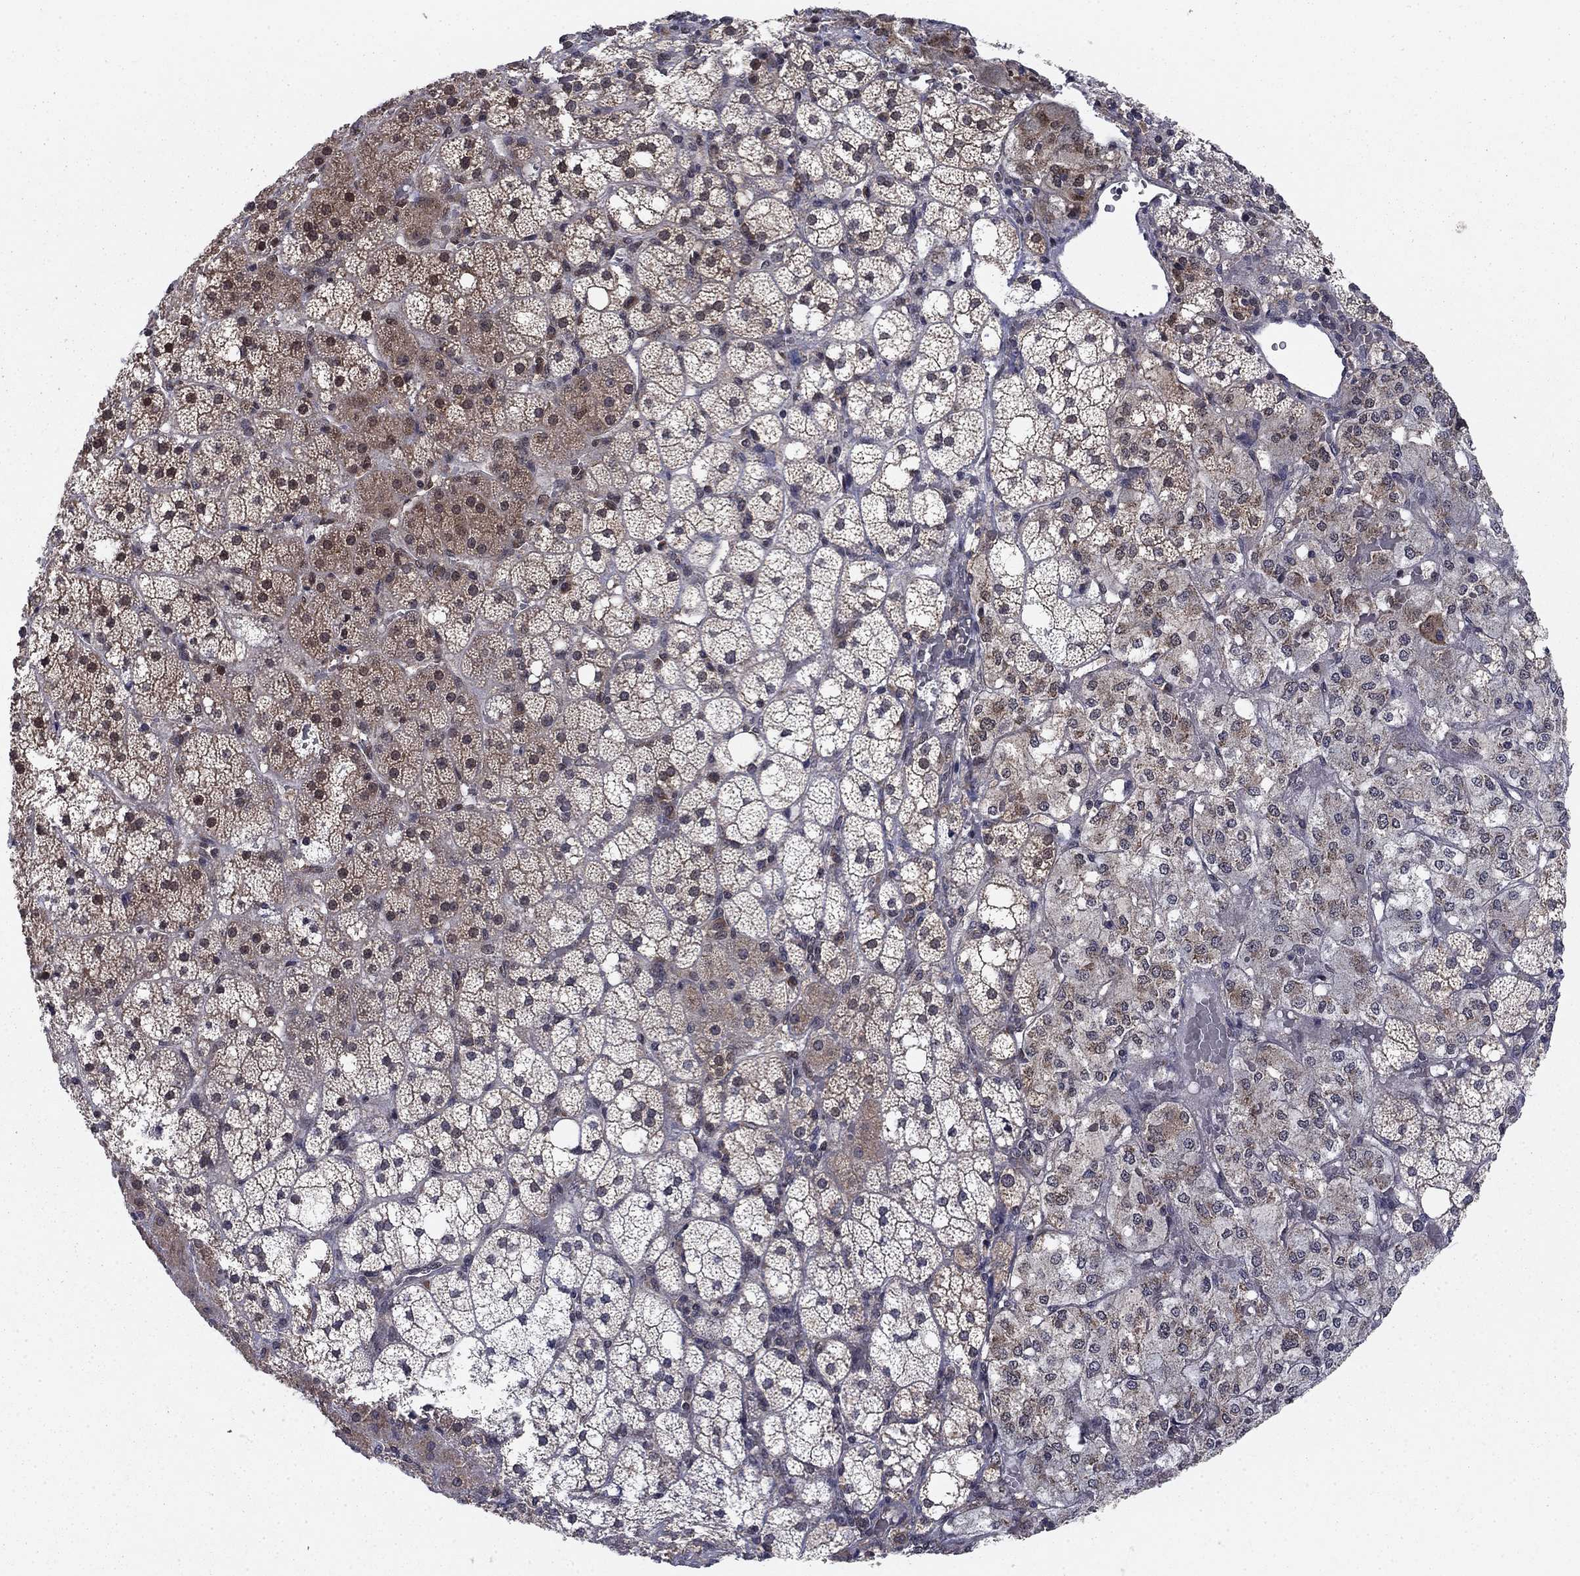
{"staining": {"intensity": "moderate", "quantity": "25%-75%", "location": "cytoplasmic/membranous"}, "tissue": "adrenal gland", "cell_type": "Glandular cells", "image_type": "normal", "snomed": [{"axis": "morphology", "description": "Normal tissue, NOS"}, {"axis": "topography", "description": "Adrenal gland"}], "caption": "This micrograph exhibits immunohistochemistry staining of benign human adrenal gland, with medium moderate cytoplasmic/membranous expression in about 25%-75% of glandular cells.", "gene": "DNAJA1", "patient": {"sex": "male", "age": 53}}